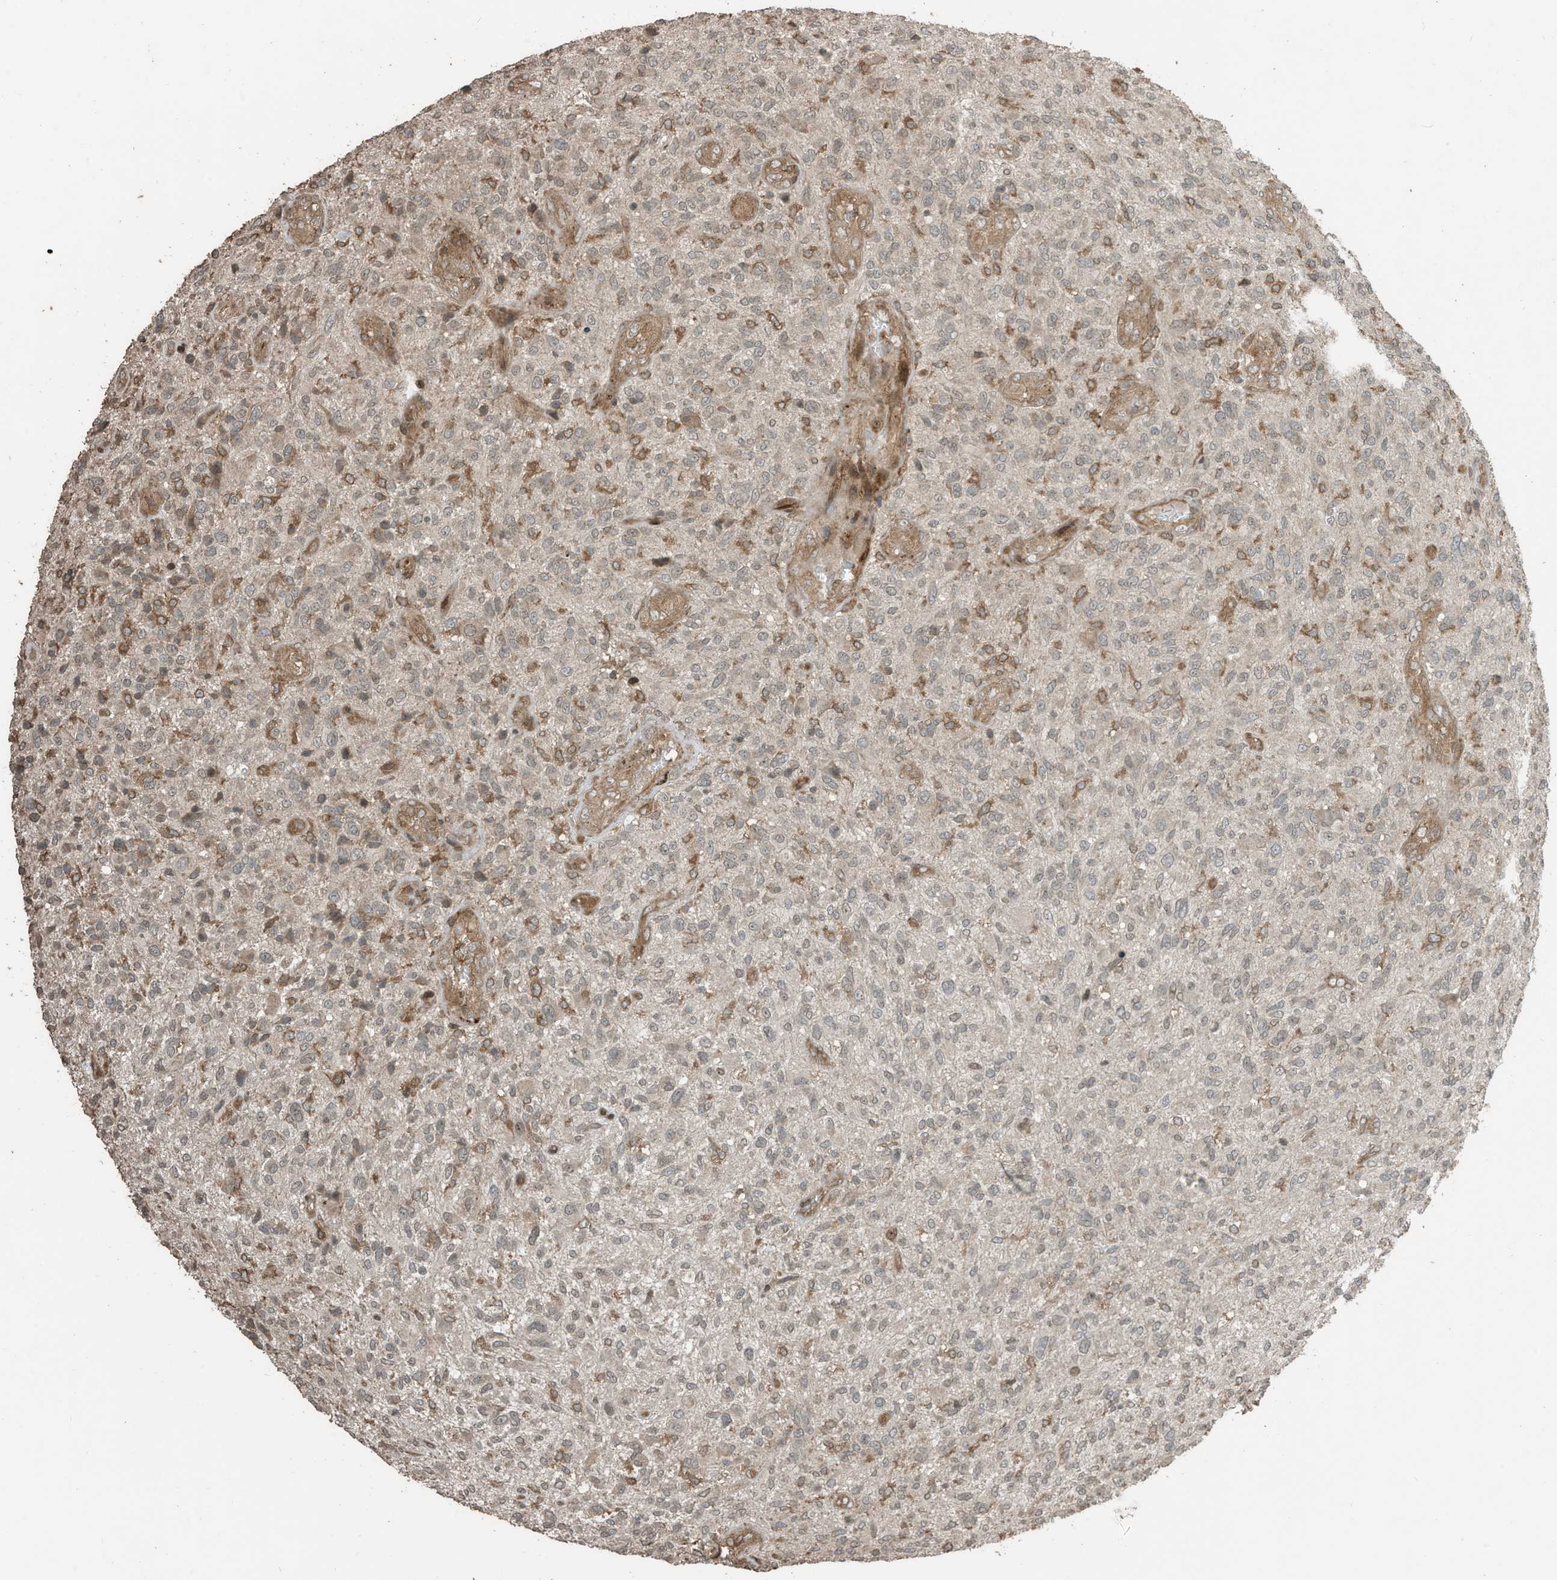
{"staining": {"intensity": "moderate", "quantity": "<25%", "location": "cytoplasmic/membranous"}, "tissue": "glioma", "cell_type": "Tumor cells", "image_type": "cancer", "snomed": [{"axis": "morphology", "description": "Glioma, malignant, High grade"}, {"axis": "topography", "description": "Brain"}], "caption": "Immunohistochemical staining of glioma shows low levels of moderate cytoplasmic/membranous protein expression in approximately <25% of tumor cells.", "gene": "ZNF653", "patient": {"sex": "male", "age": 47}}